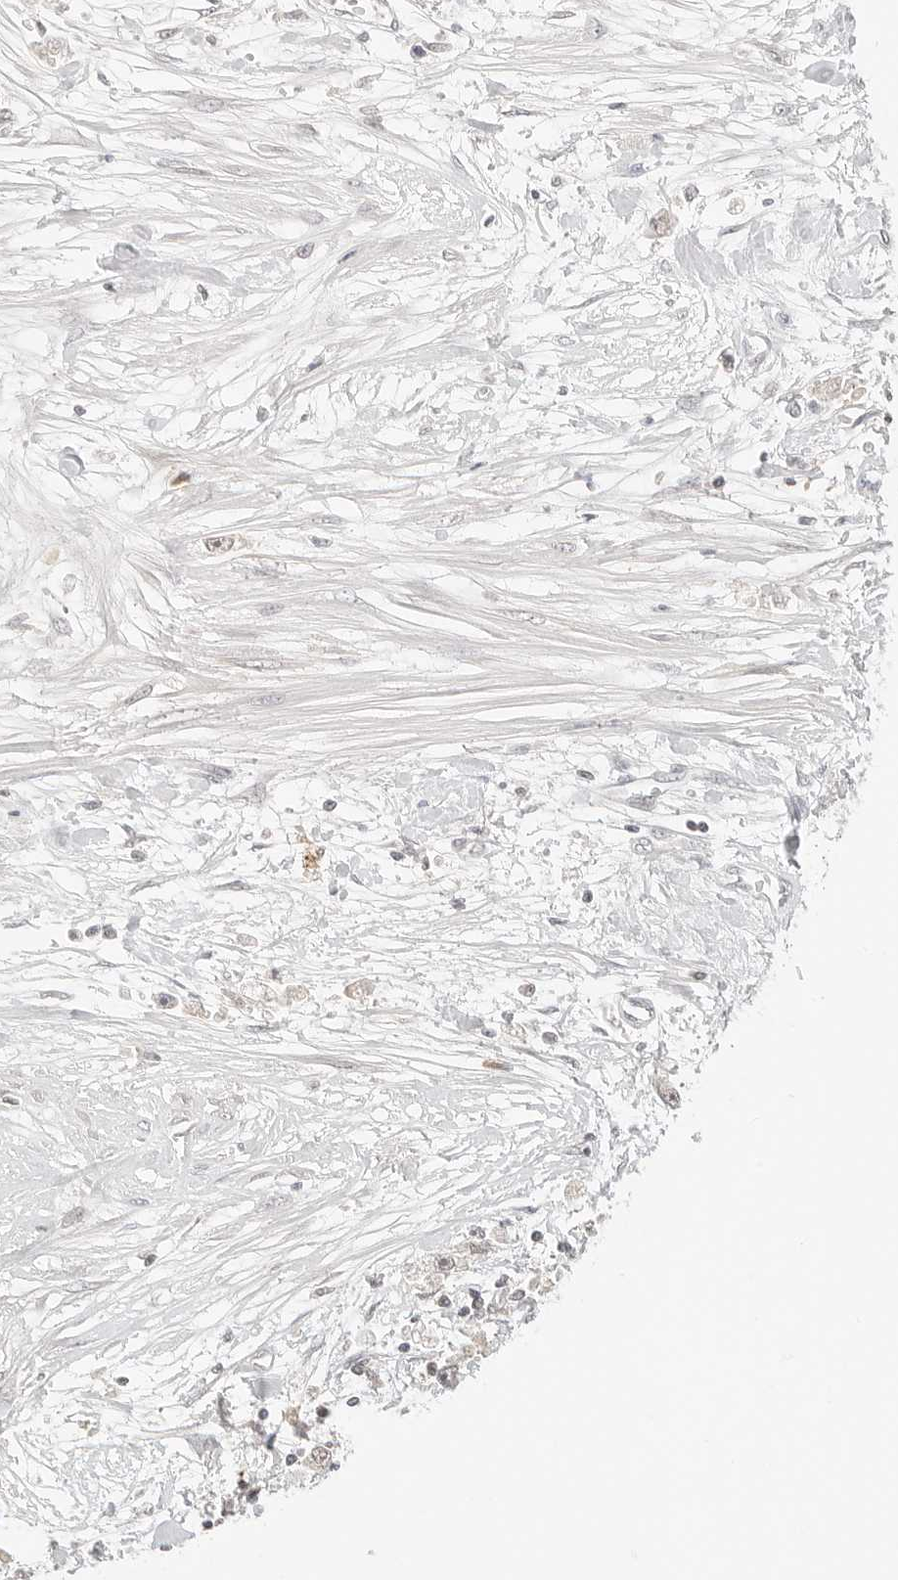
{"staining": {"intensity": "negative", "quantity": "none", "location": "none"}, "tissue": "stomach cancer", "cell_type": "Tumor cells", "image_type": "cancer", "snomed": [{"axis": "morphology", "description": "Adenocarcinoma, NOS"}, {"axis": "topography", "description": "Stomach"}], "caption": "High magnification brightfield microscopy of stomach cancer (adenocarcinoma) stained with DAB (3,3'-diaminobenzidine) (brown) and counterstained with hematoxylin (blue): tumor cells show no significant staining.", "gene": "SEPTIN4", "patient": {"sex": "female", "age": 59}}